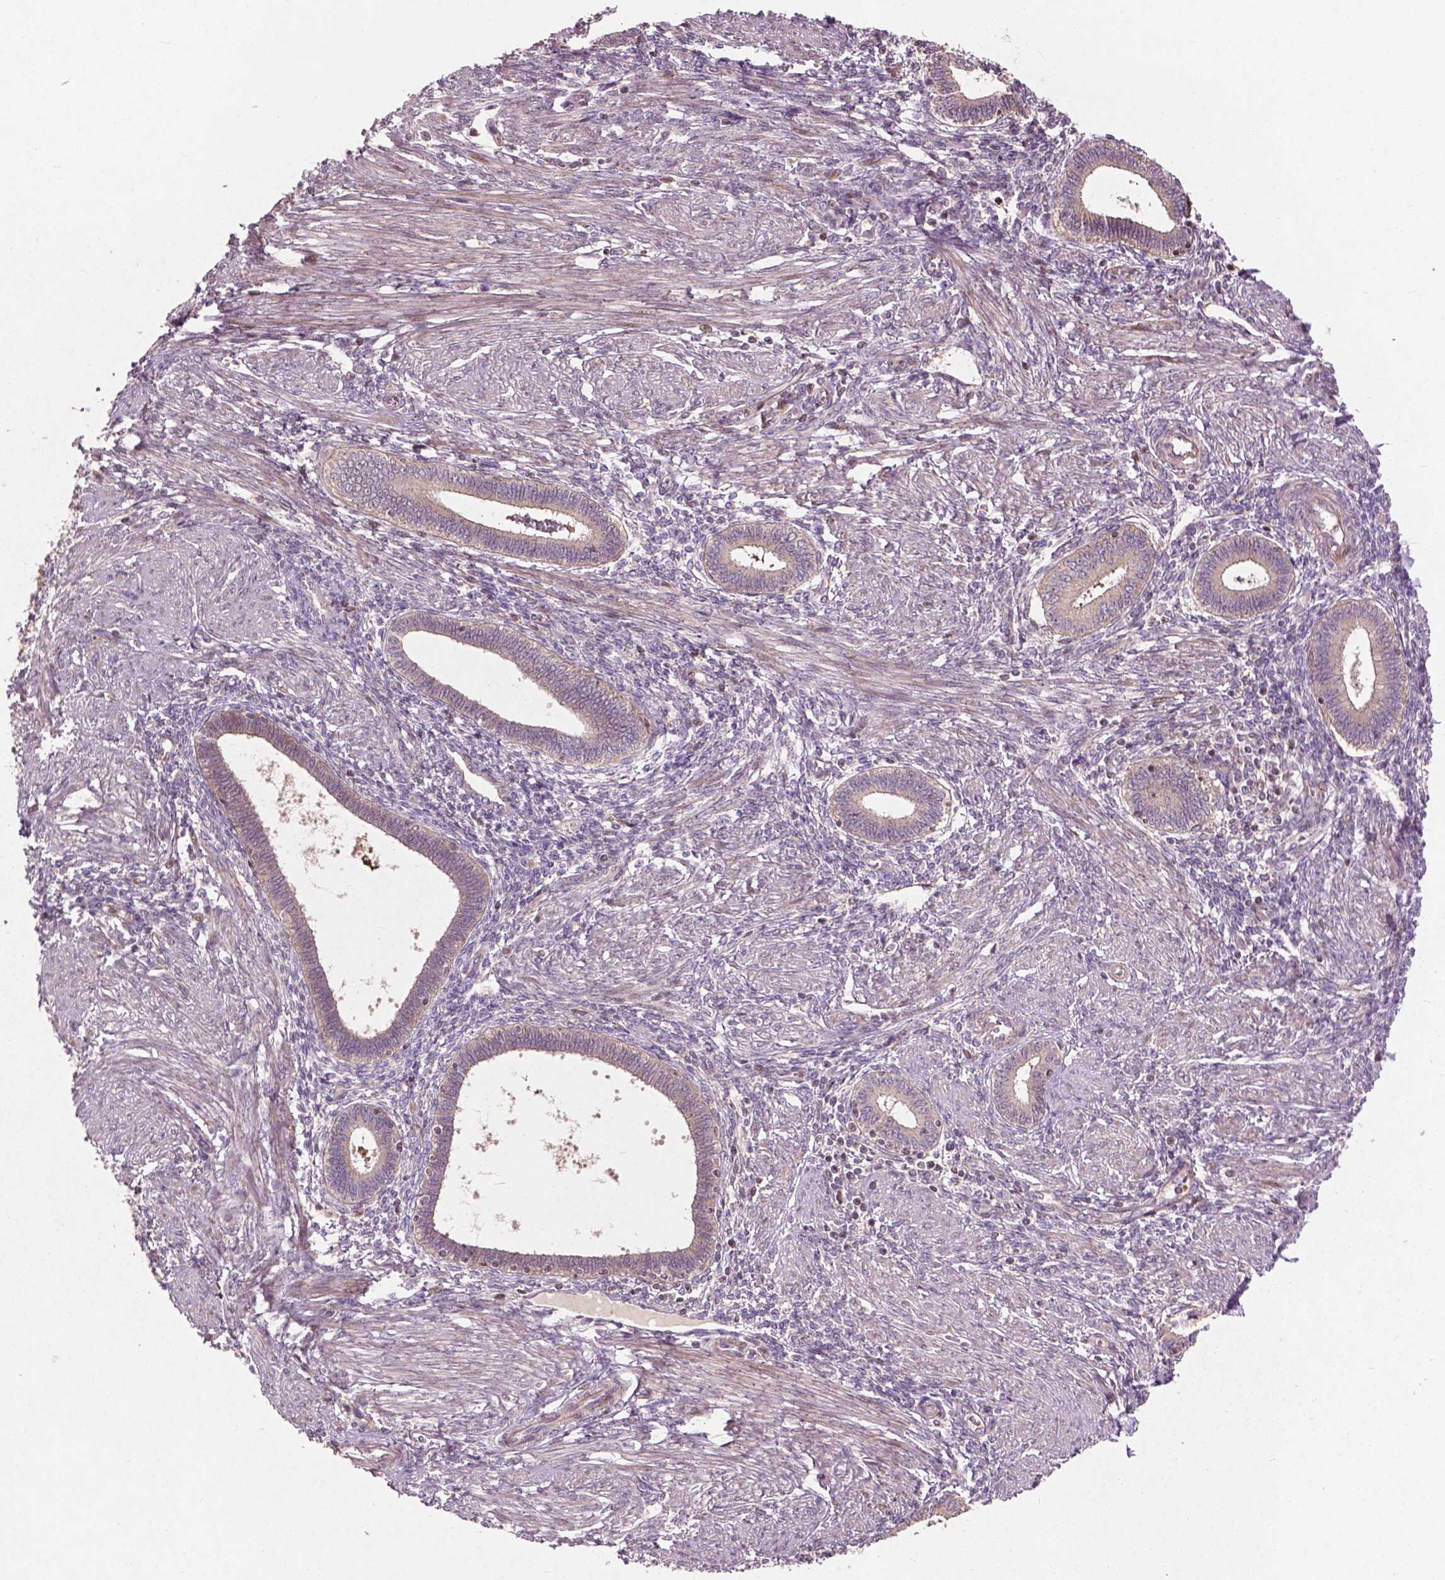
{"staining": {"intensity": "negative", "quantity": "none", "location": "none"}, "tissue": "endometrium", "cell_type": "Cells in endometrial stroma", "image_type": "normal", "snomed": [{"axis": "morphology", "description": "Normal tissue, NOS"}, {"axis": "topography", "description": "Endometrium"}], "caption": "Histopathology image shows no significant protein positivity in cells in endometrial stroma of unremarkable endometrium.", "gene": "B3GALNT2", "patient": {"sex": "female", "age": 42}}